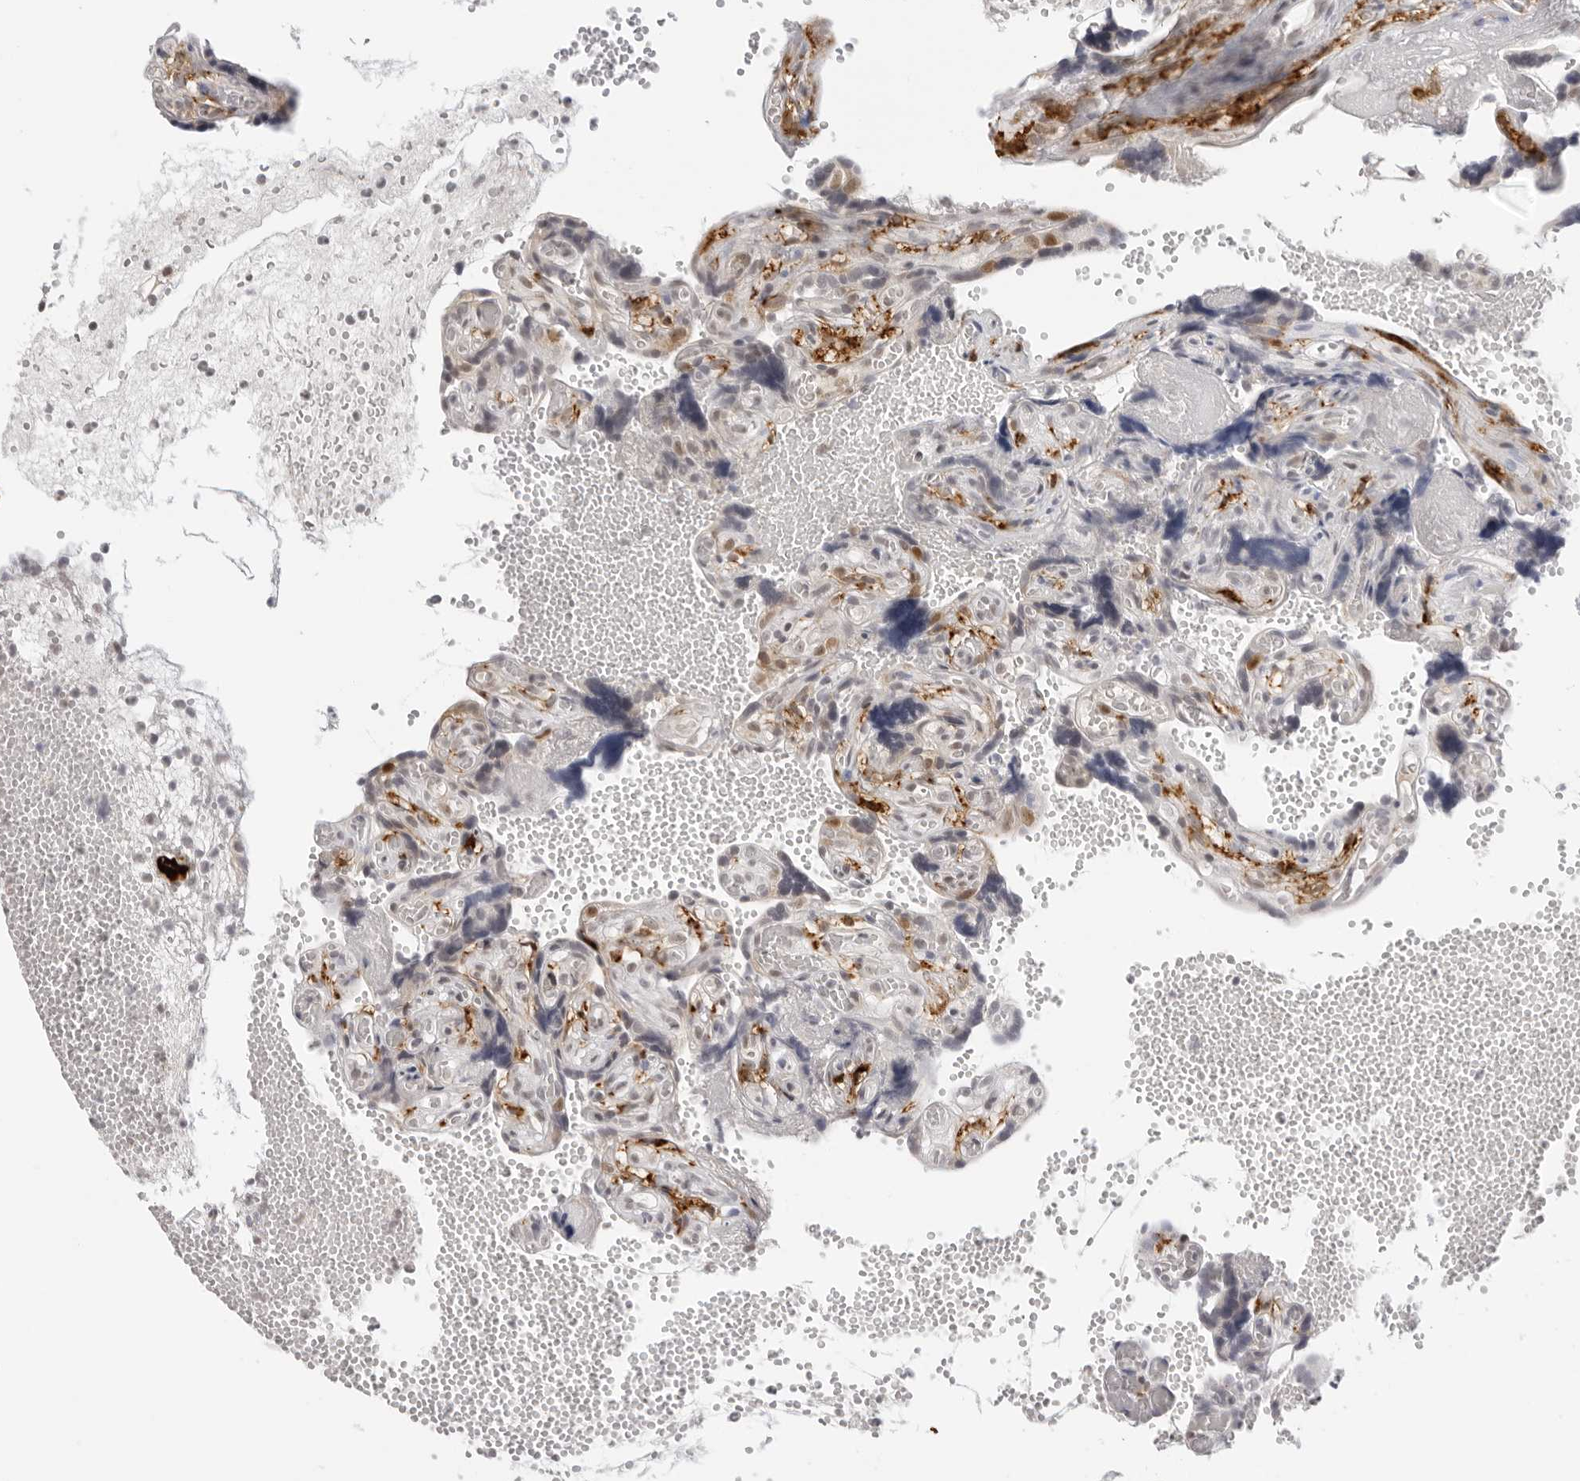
{"staining": {"intensity": "strong", "quantity": "25%-75%", "location": "nuclear"}, "tissue": "placenta", "cell_type": "Trophoblastic cells", "image_type": "normal", "snomed": [{"axis": "morphology", "description": "Normal tissue, NOS"}, {"axis": "topography", "description": "Placenta"}], "caption": "IHC histopathology image of benign placenta: placenta stained using immunohistochemistry (IHC) demonstrates high levels of strong protein expression localized specifically in the nuclear of trophoblastic cells, appearing as a nuclear brown color.", "gene": "MSH6", "patient": {"sex": "female", "age": 30}}